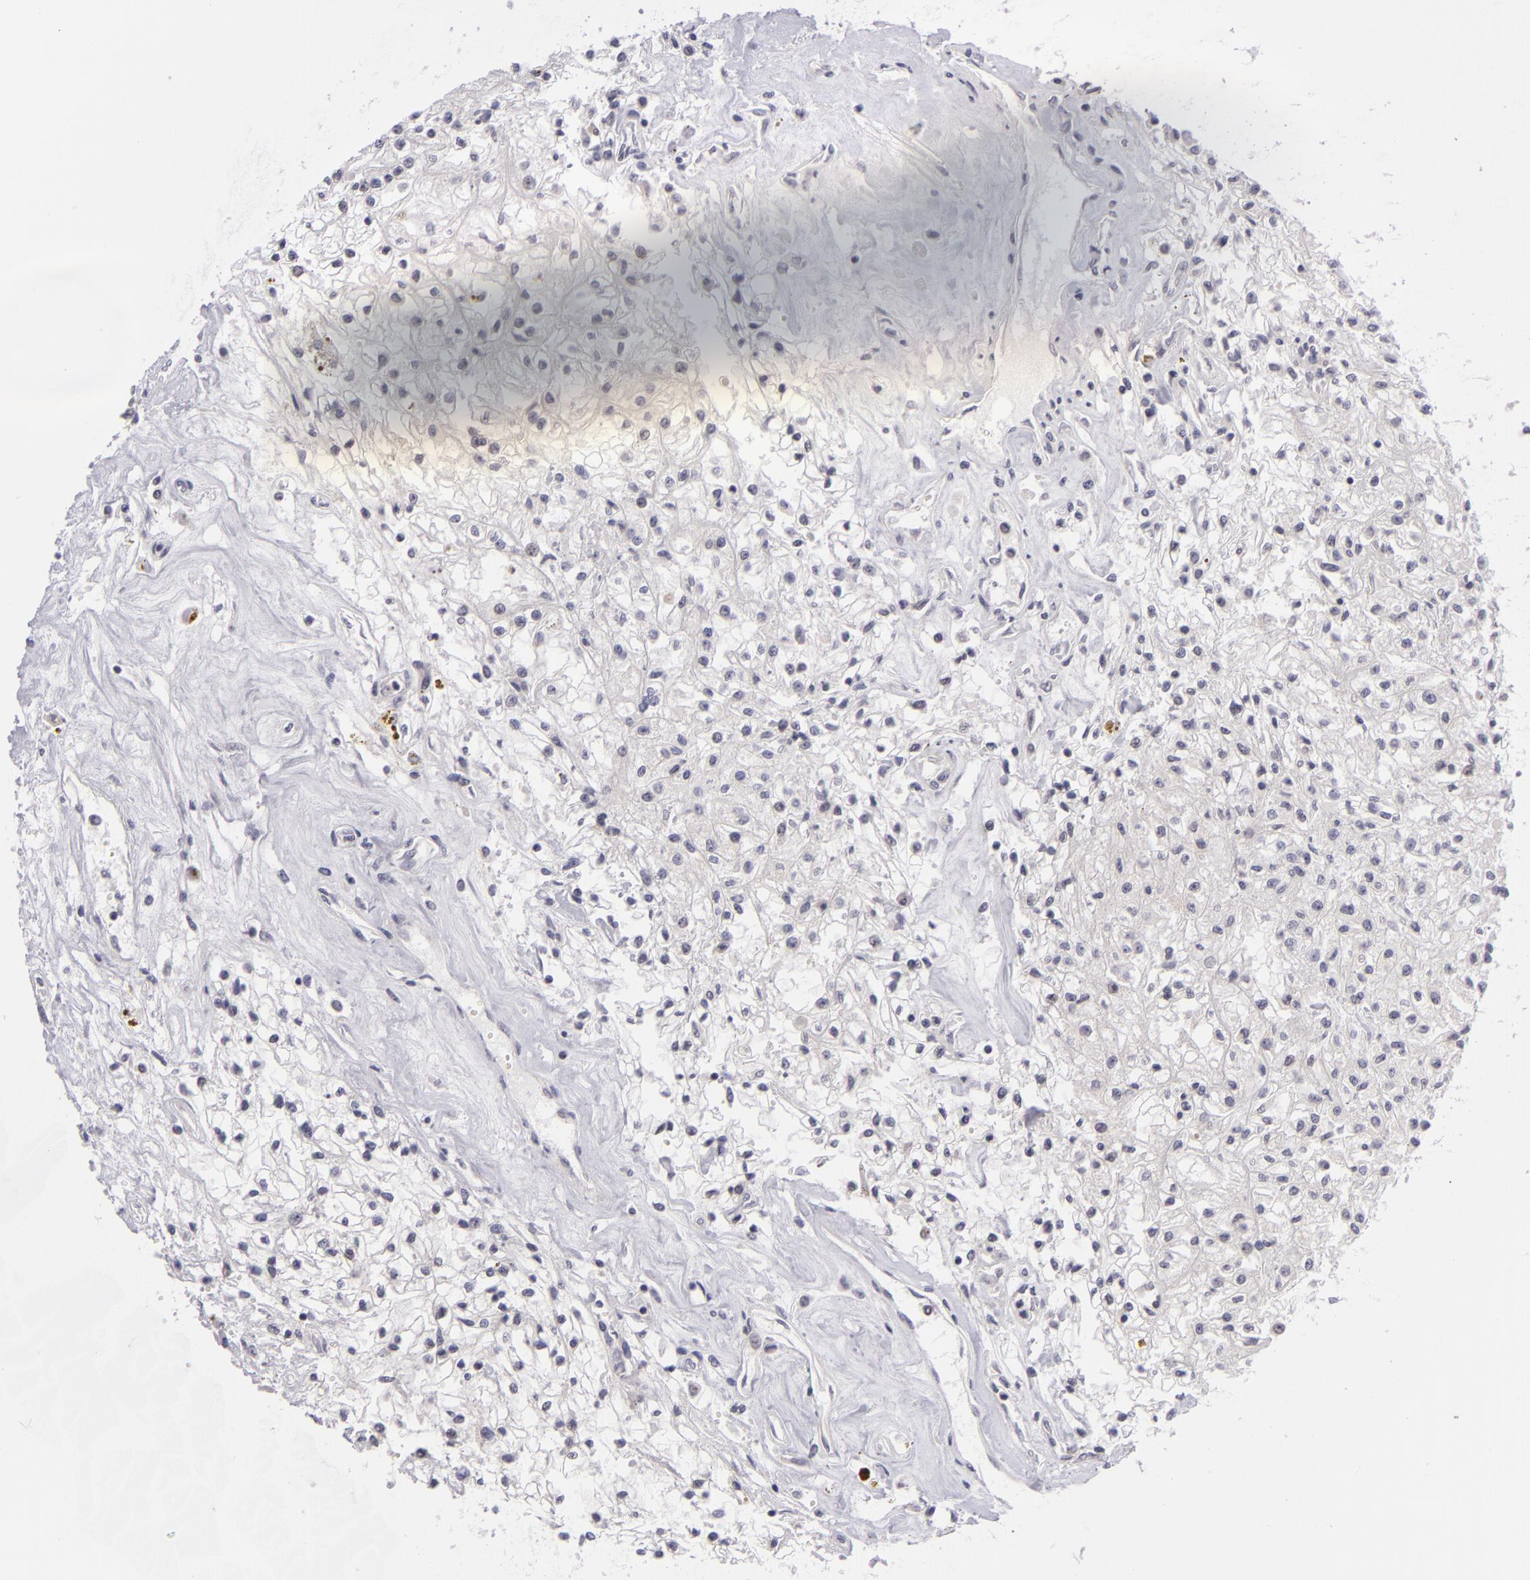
{"staining": {"intensity": "negative", "quantity": "none", "location": "none"}, "tissue": "renal cancer", "cell_type": "Tumor cells", "image_type": "cancer", "snomed": [{"axis": "morphology", "description": "Adenocarcinoma, NOS"}, {"axis": "topography", "description": "Kidney"}], "caption": "A high-resolution micrograph shows IHC staining of renal cancer, which displays no significant expression in tumor cells.", "gene": "BCL10", "patient": {"sex": "male", "age": 78}}